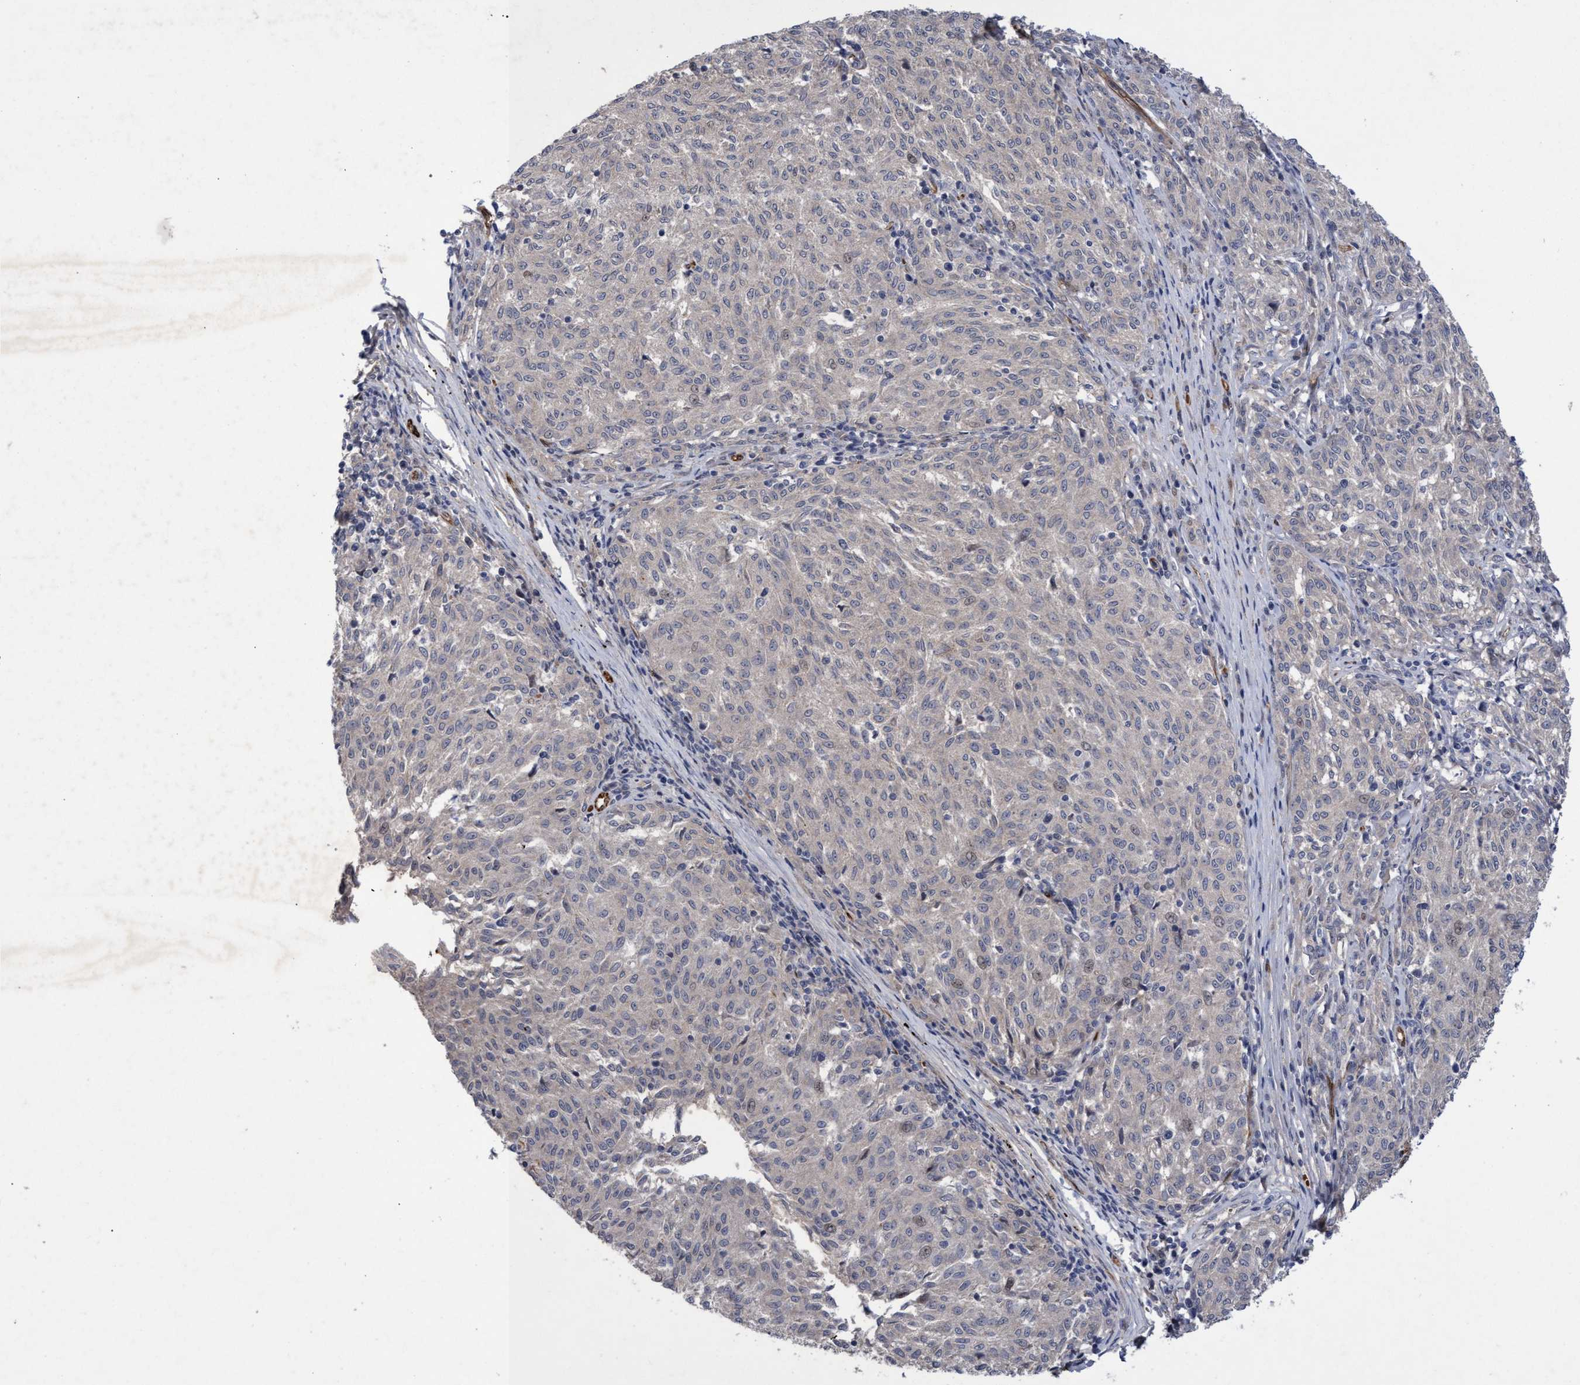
{"staining": {"intensity": "negative", "quantity": "none", "location": "none"}, "tissue": "melanoma", "cell_type": "Tumor cells", "image_type": "cancer", "snomed": [{"axis": "morphology", "description": "Malignant melanoma, NOS"}, {"axis": "topography", "description": "Skin"}], "caption": "Image shows no protein expression in tumor cells of malignant melanoma tissue. (DAB immunohistochemistry with hematoxylin counter stain).", "gene": "ZNF750", "patient": {"sex": "female", "age": 72}}